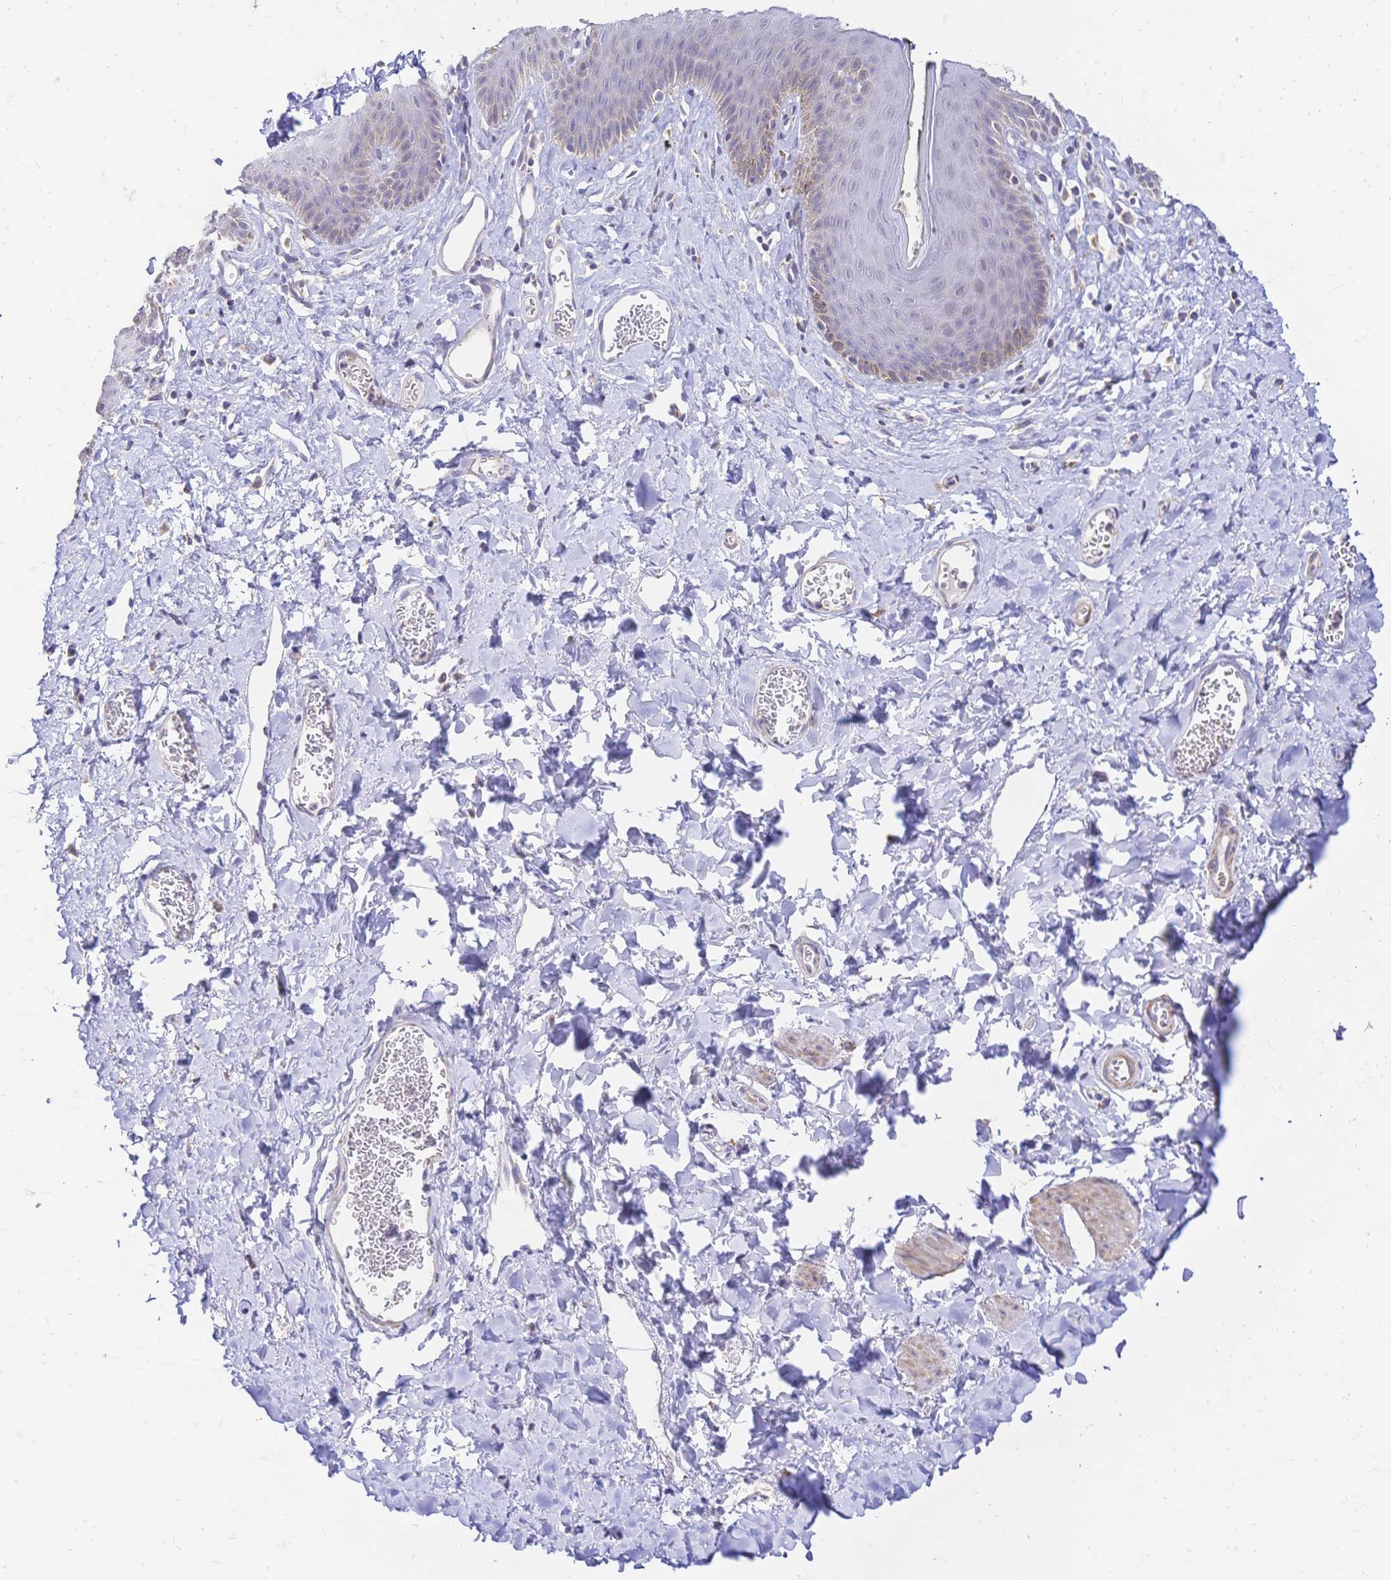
{"staining": {"intensity": "weak", "quantity": "<25%", "location": "cytoplasmic/membranous"}, "tissue": "skin", "cell_type": "Epidermal cells", "image_type": "normal", "snomed": [{"axis": "morphology", "description": "Normal tissue, NOS"}, {"axis": "topography", "description": "Vulva"}, {"axis": "topography", "description": "Peripheral nerve tissue"}], "caption": "The histopathology image exhibits no staining of epidermal cells in benign skin. Nuclei are stained in blue.", "gene": "CLEC18A", "patient": {"sex": "female", "age": 66}}